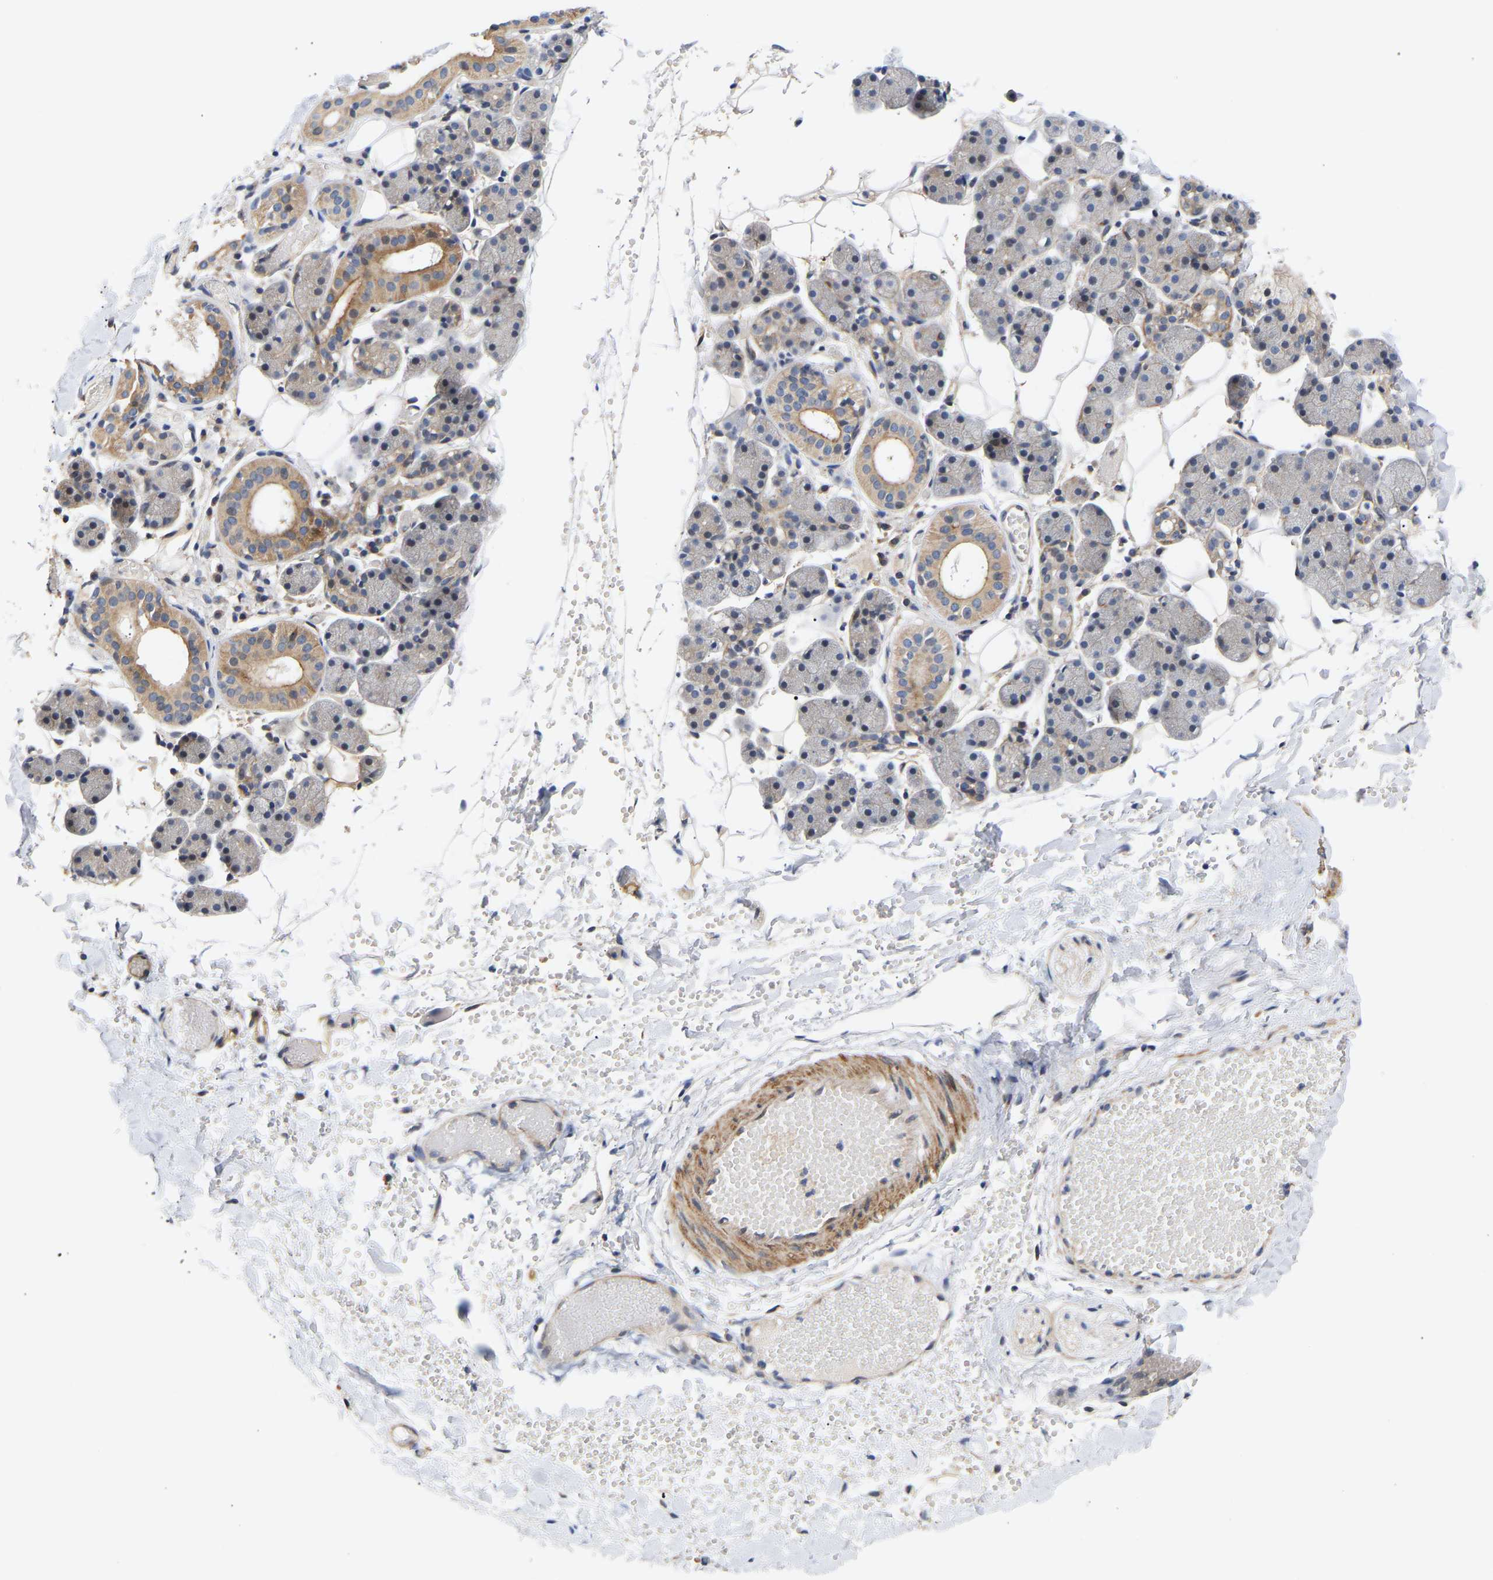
{"staining": {"intensity": "moderate", "quantity": "<25%", "location": "cytoplasmic/membranous"}, "tissue": "salivary gland", "cell_type": "Glandular cells", "image_type": "normal", "snomed": [{"axis": "morphology", "description": "Normal tissue, NOS"}, {"axis": "topography", "description": "Salivary gland"}], "caption": "Immunohistochemical staining of unremarkable salivary gland reveals moderate cytoplasmic/membranous protein positivity in about <25% of glandular cells. The staining is performed using DAB brown chromogen to label protein expression. The nuclei are counter-stained blue using hematoxylin.", "gene": "KASH5", "patient": {"sex": "female", "age": 33}}